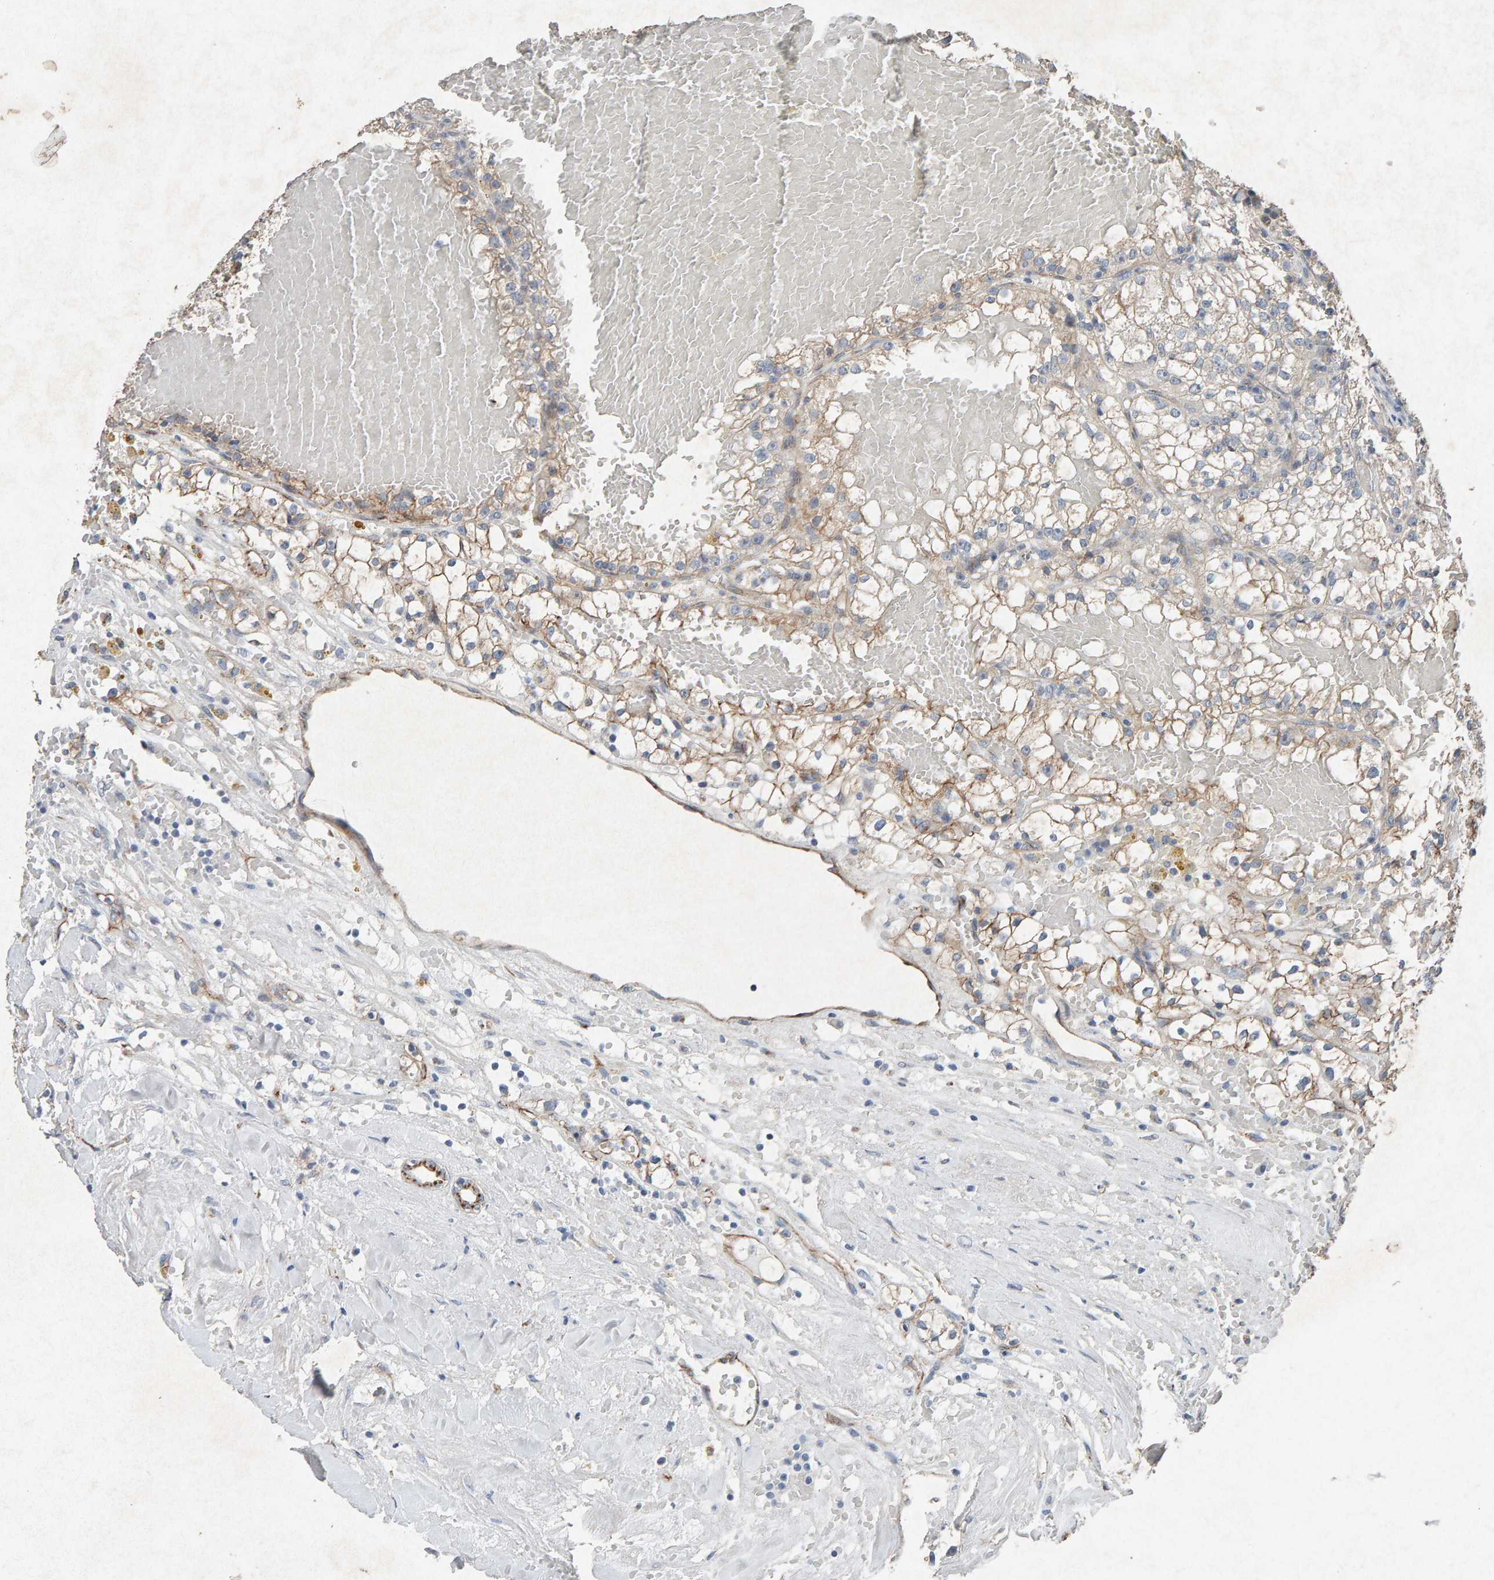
{"staining": {"intensity": "weak", "quantity": ">75%", "location": "cytoplasmic/membranous"}, "tissue": "renal cancer", "cell_type": "Tumor cells", "image_type": "cancer", "snomed": [{"axis": "morphology", "description": "Adenocarcinoma, NOS"}, {"axis": "topography", "description": "Kidney"}], "caption": "A low amount of weak cytoplasmic/membranous staining is seen in approximately >75% of tumor cells in adenocarcinoma (renal) tissue.", "gene": "PTPRM", "patient": {"sex": "male", "age": 56}}